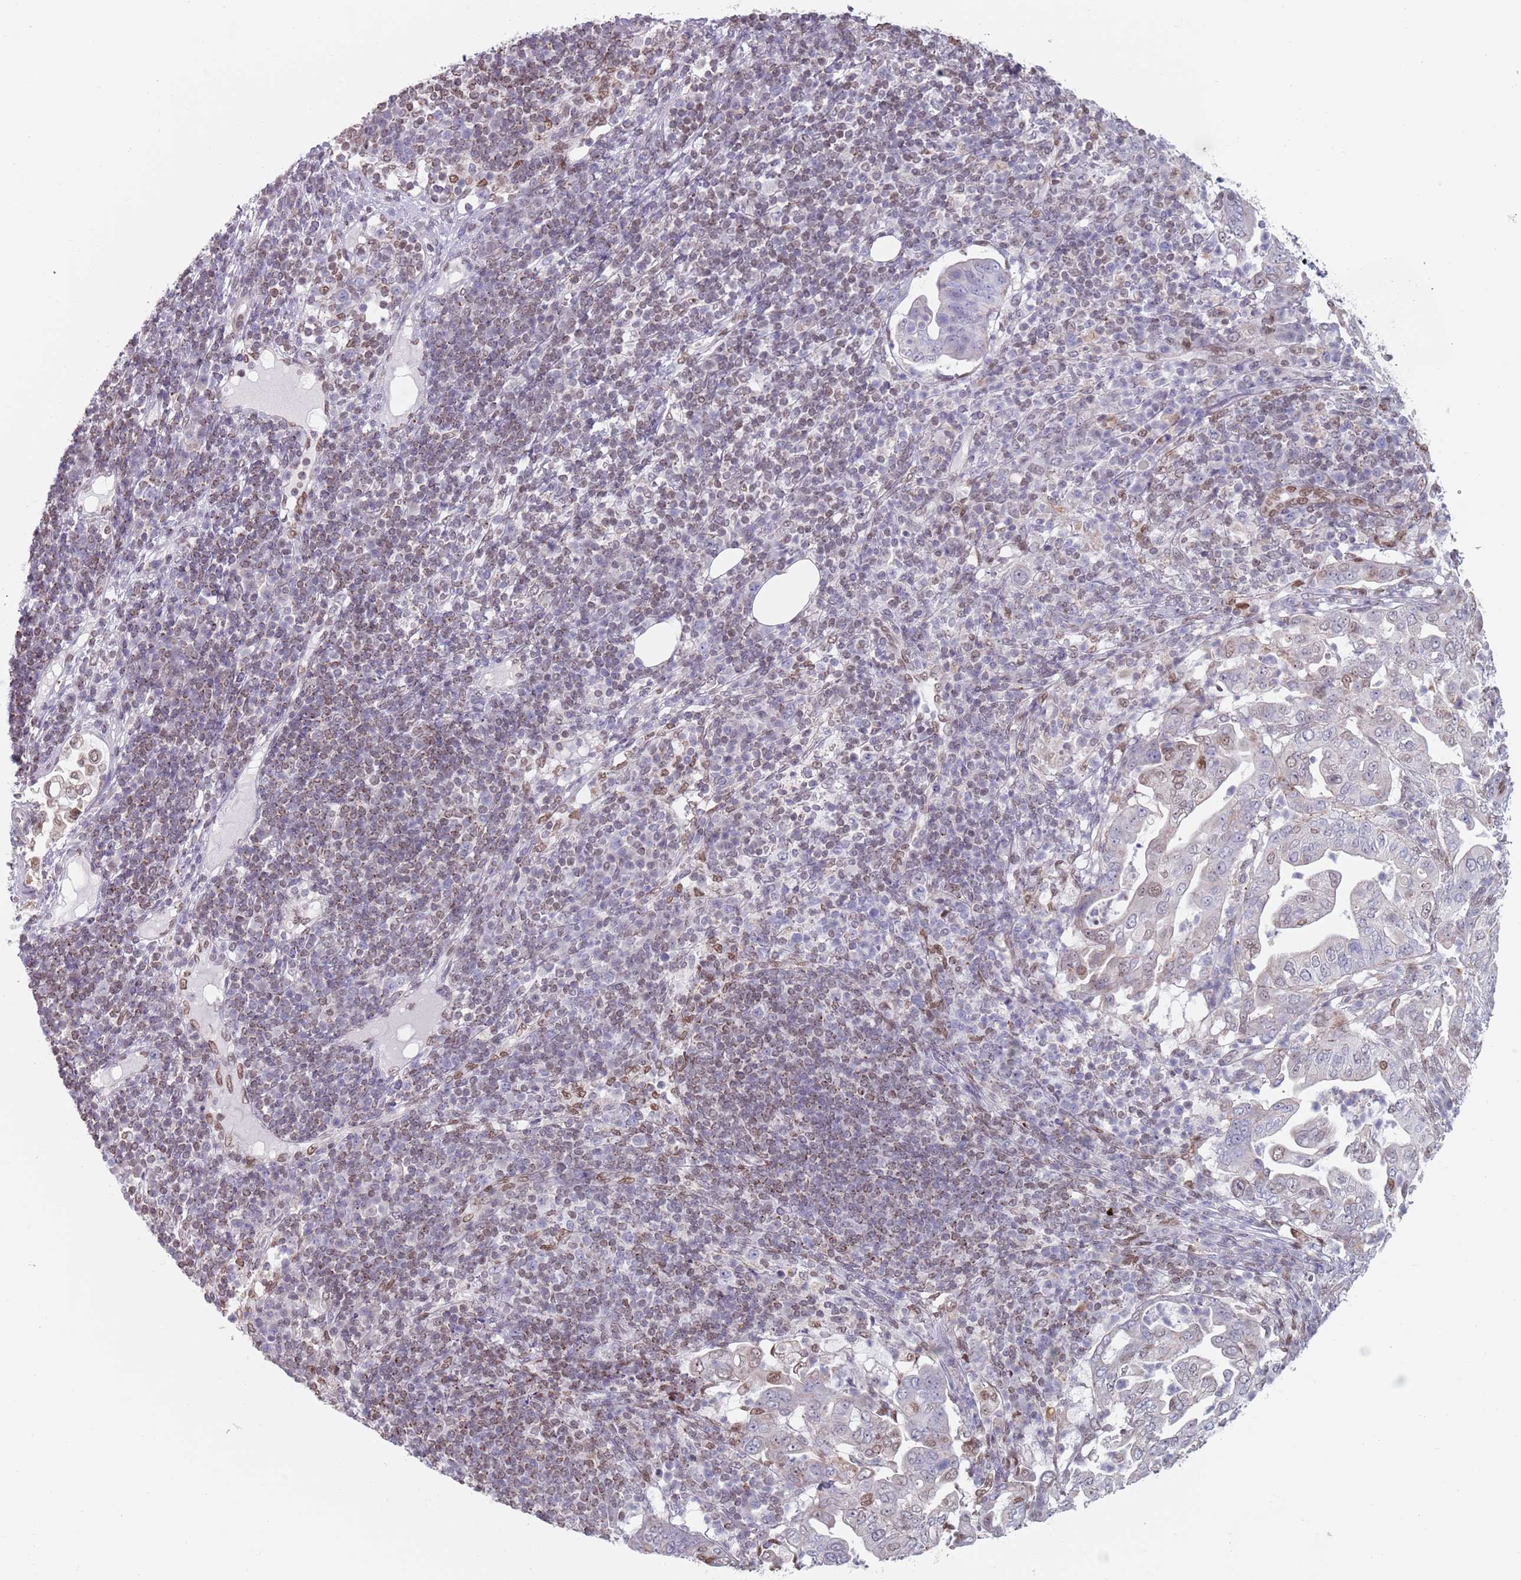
{"staining": {"intensity": "weak", "quantity": "<25%", "location": "nuclear"}, "tissue": "pancreatic cancer", "cell_type": "Tumor cells", "image_type": "cancer", "snomed": [{"axis": "morphology", "description": "Normal tissue, NOS"}, {"axis": "morphology", "description": "Adenocarcinoma, NOS"}, {"axis": "topography", "description": "Lymph node"}, {"axis": "topography", "description": "Pancreas"}], "caption": "This is an IHC histopathology image of pancreatic cancer (adenocarcinoma). There is no expression in tumor cells.", "gene": "MFSD12", "patient": {"sex": "female", "age": 67}}